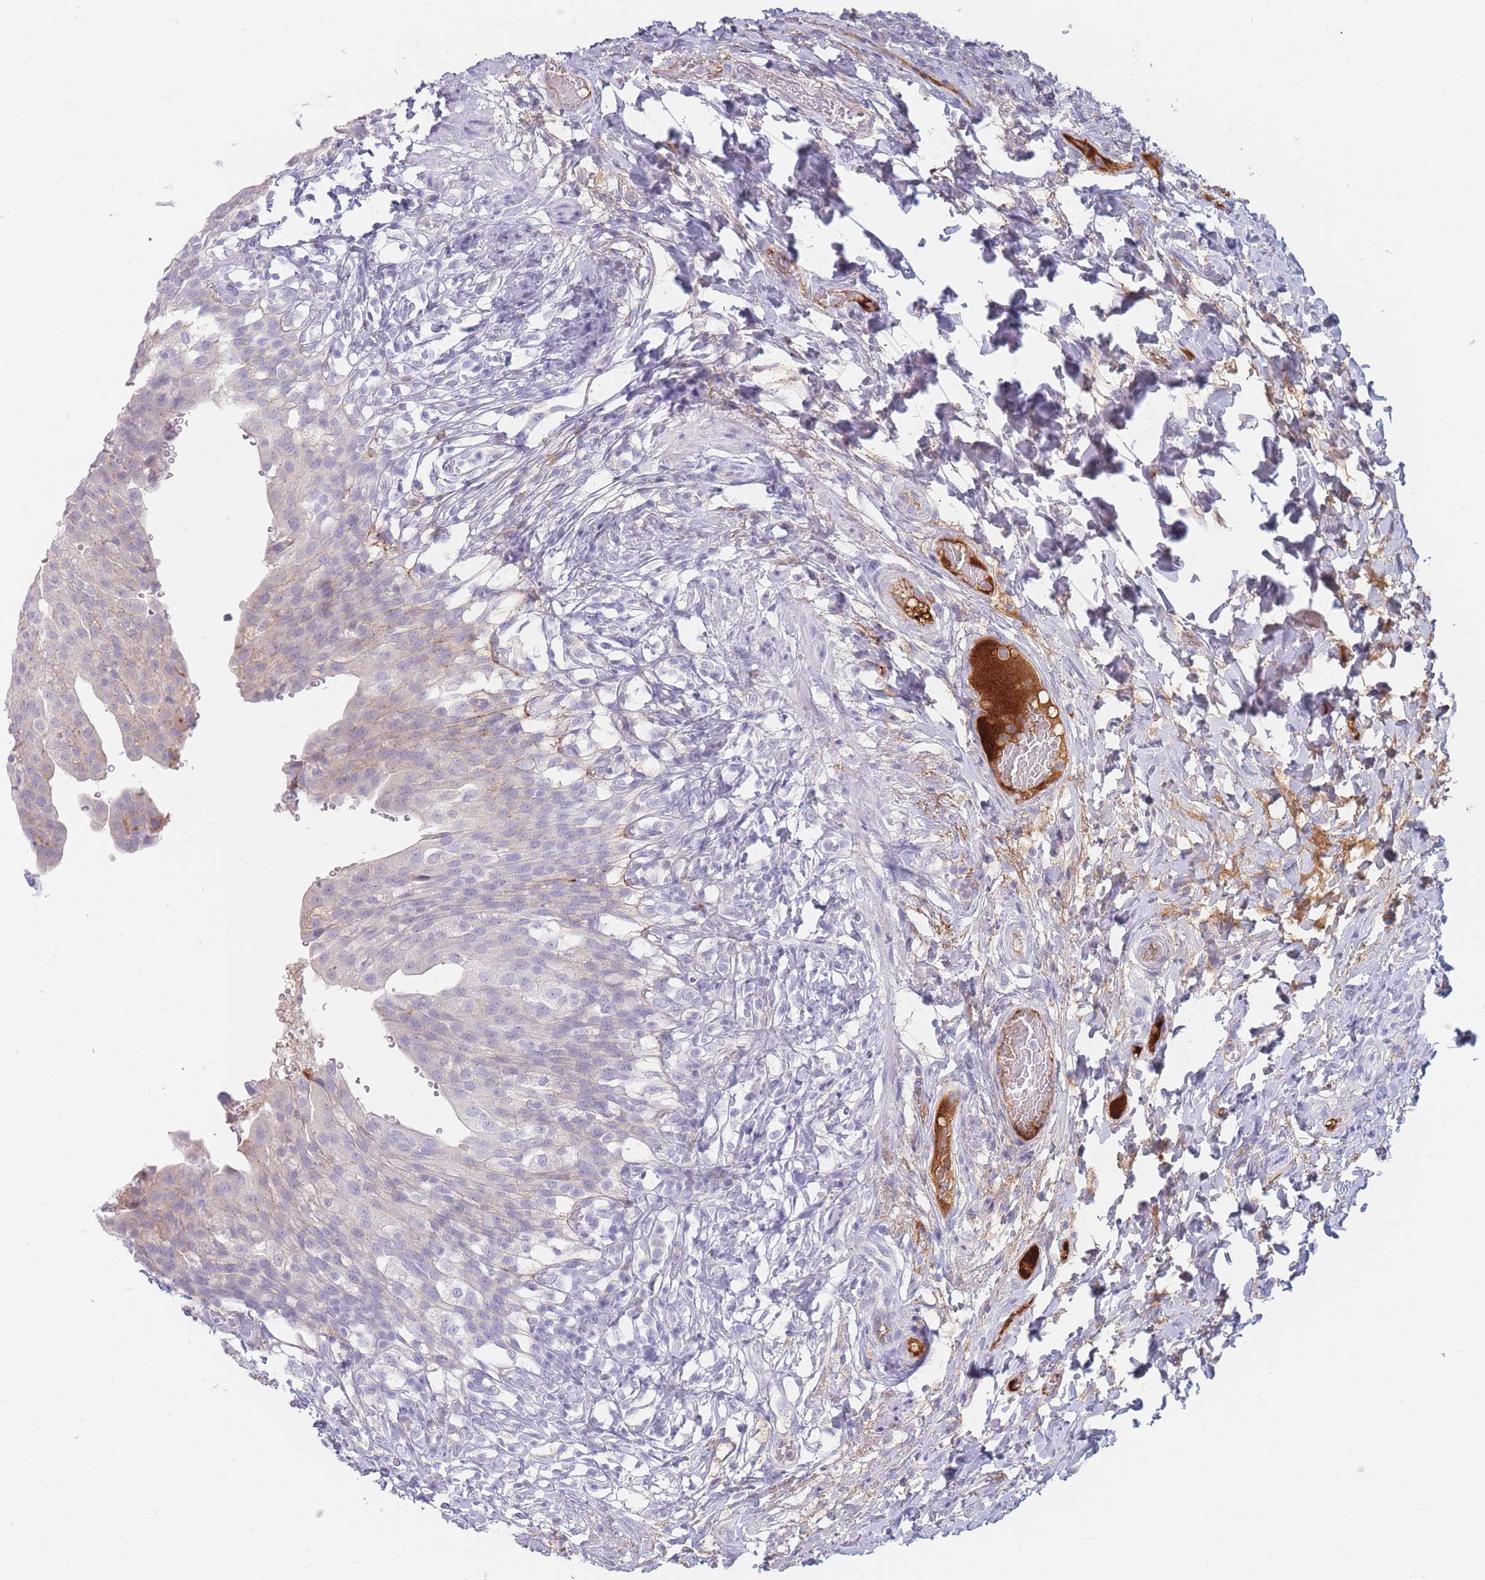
{"staining": {"intensity": "negative", "quantity": "none", "location": "none"}, "tissue": "urinary bladder", "cell_type": "Urothelial cells", "image_type": "normal", "snomed": [{"axis": "morphology", "description": "Normal tissue, NOS"}, {"axis": "morphology", "description": "Inflammation, NOS"}, {"axis": "topography", "description": "Urinary bladder"}], "caption": "DAB immunohistochemical staining of unremarkable human urinary bladder exhibits no significant positivity in urothelial cells. (DAB (3,3'-diaminobenzidine) IHC with hematoxylin counter stain).", "gene": "PRG4", "patient": {"sex": "male", "age": 64}}